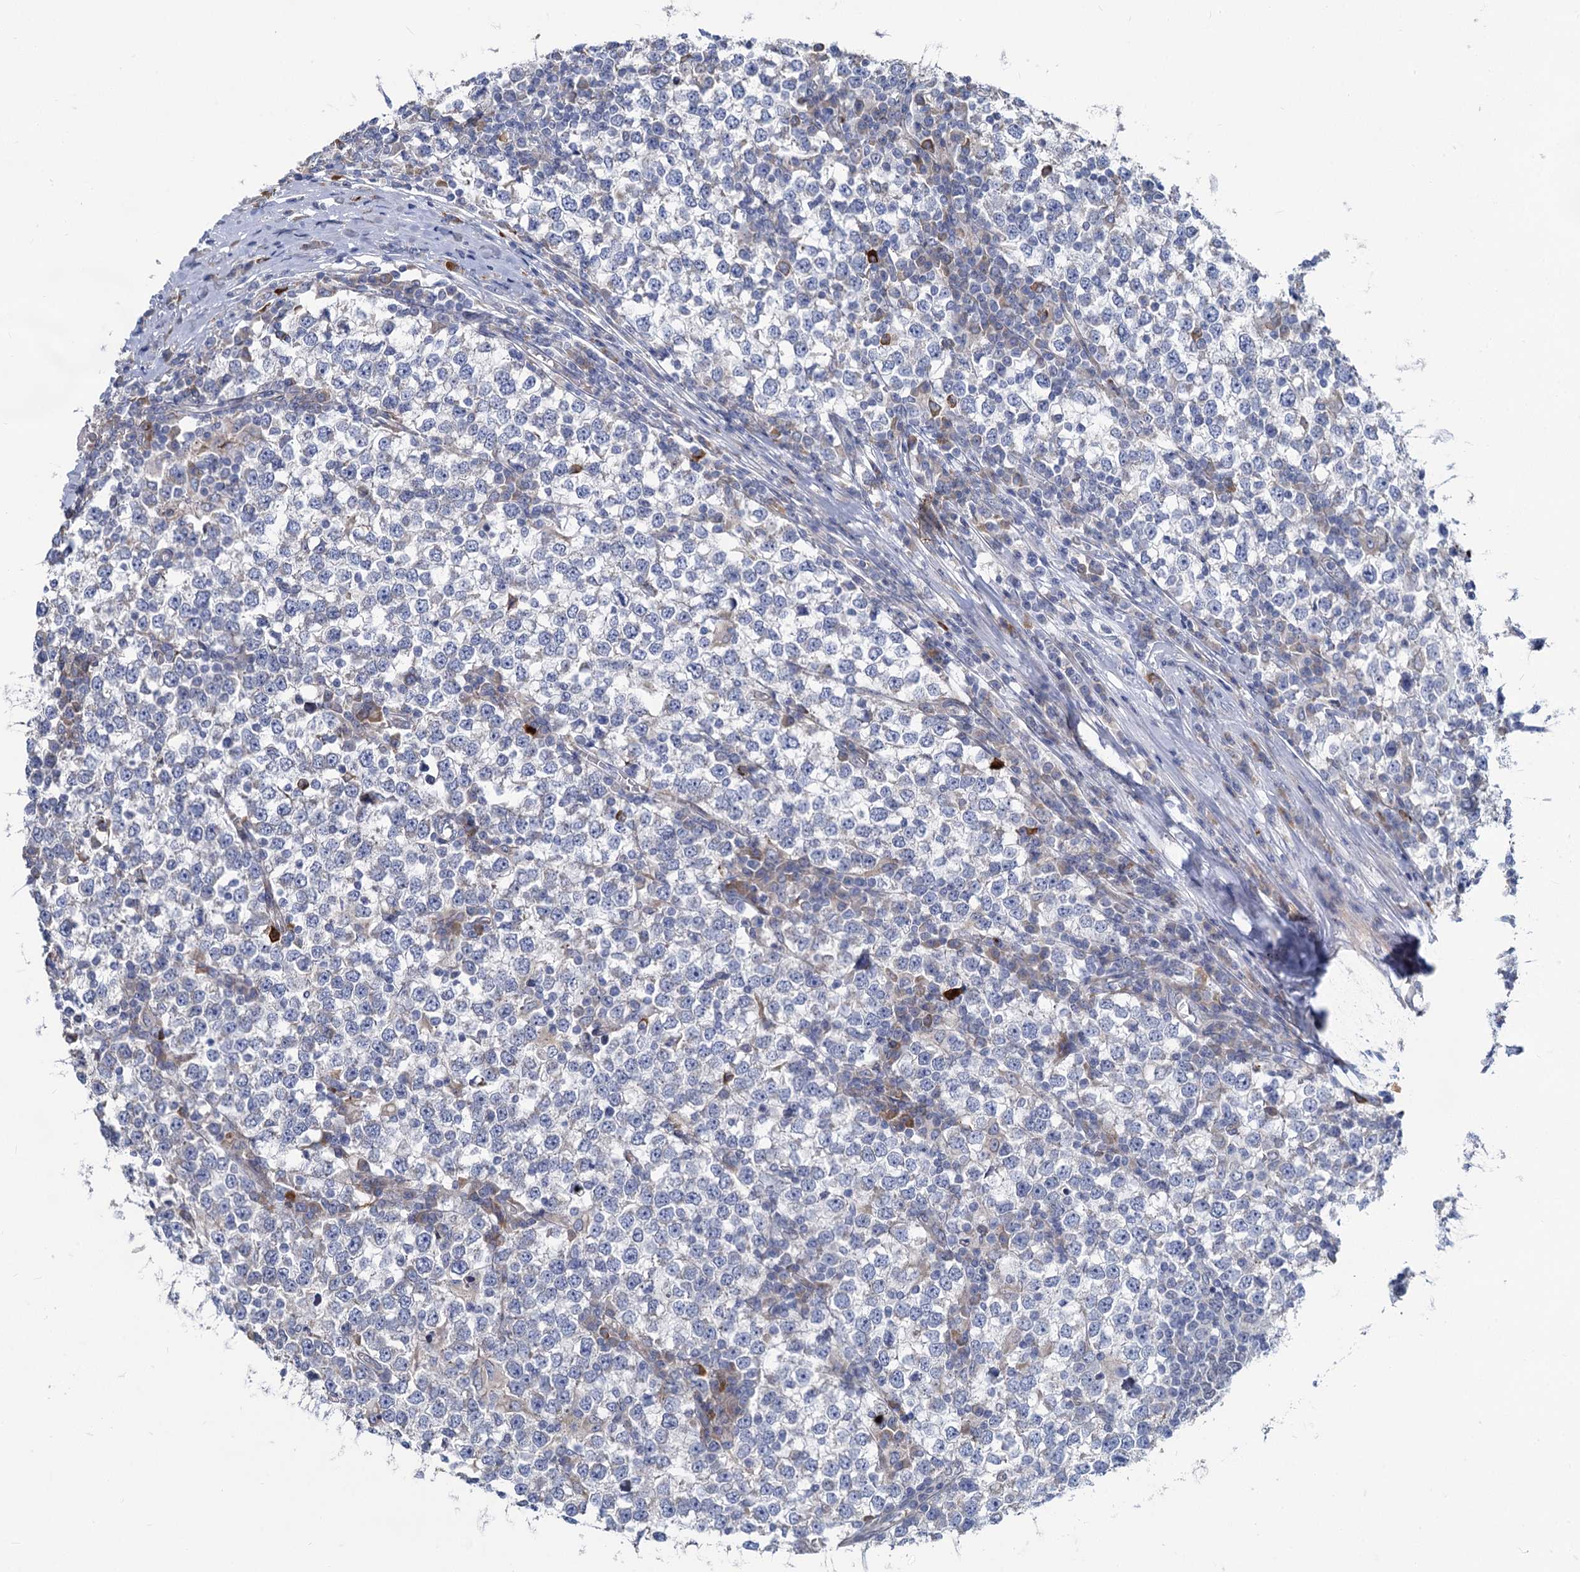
{"staining": {"intensity": "negative", "quantity": "none", "location": "none"}, "tissue": "testis cancer", "cell_type": "Tumor cells", "image_type": "cancer", "snomed": [{"axis": "morphology", "description": "Seminoma, NOS"}, {"axis": "topography", "description": "Testis"}], "caption": "The image reveals no significant expression in tumor cells of testis cancer.", "gene": "PRSS35", "patient": {"sex": "male", "age": 65}}